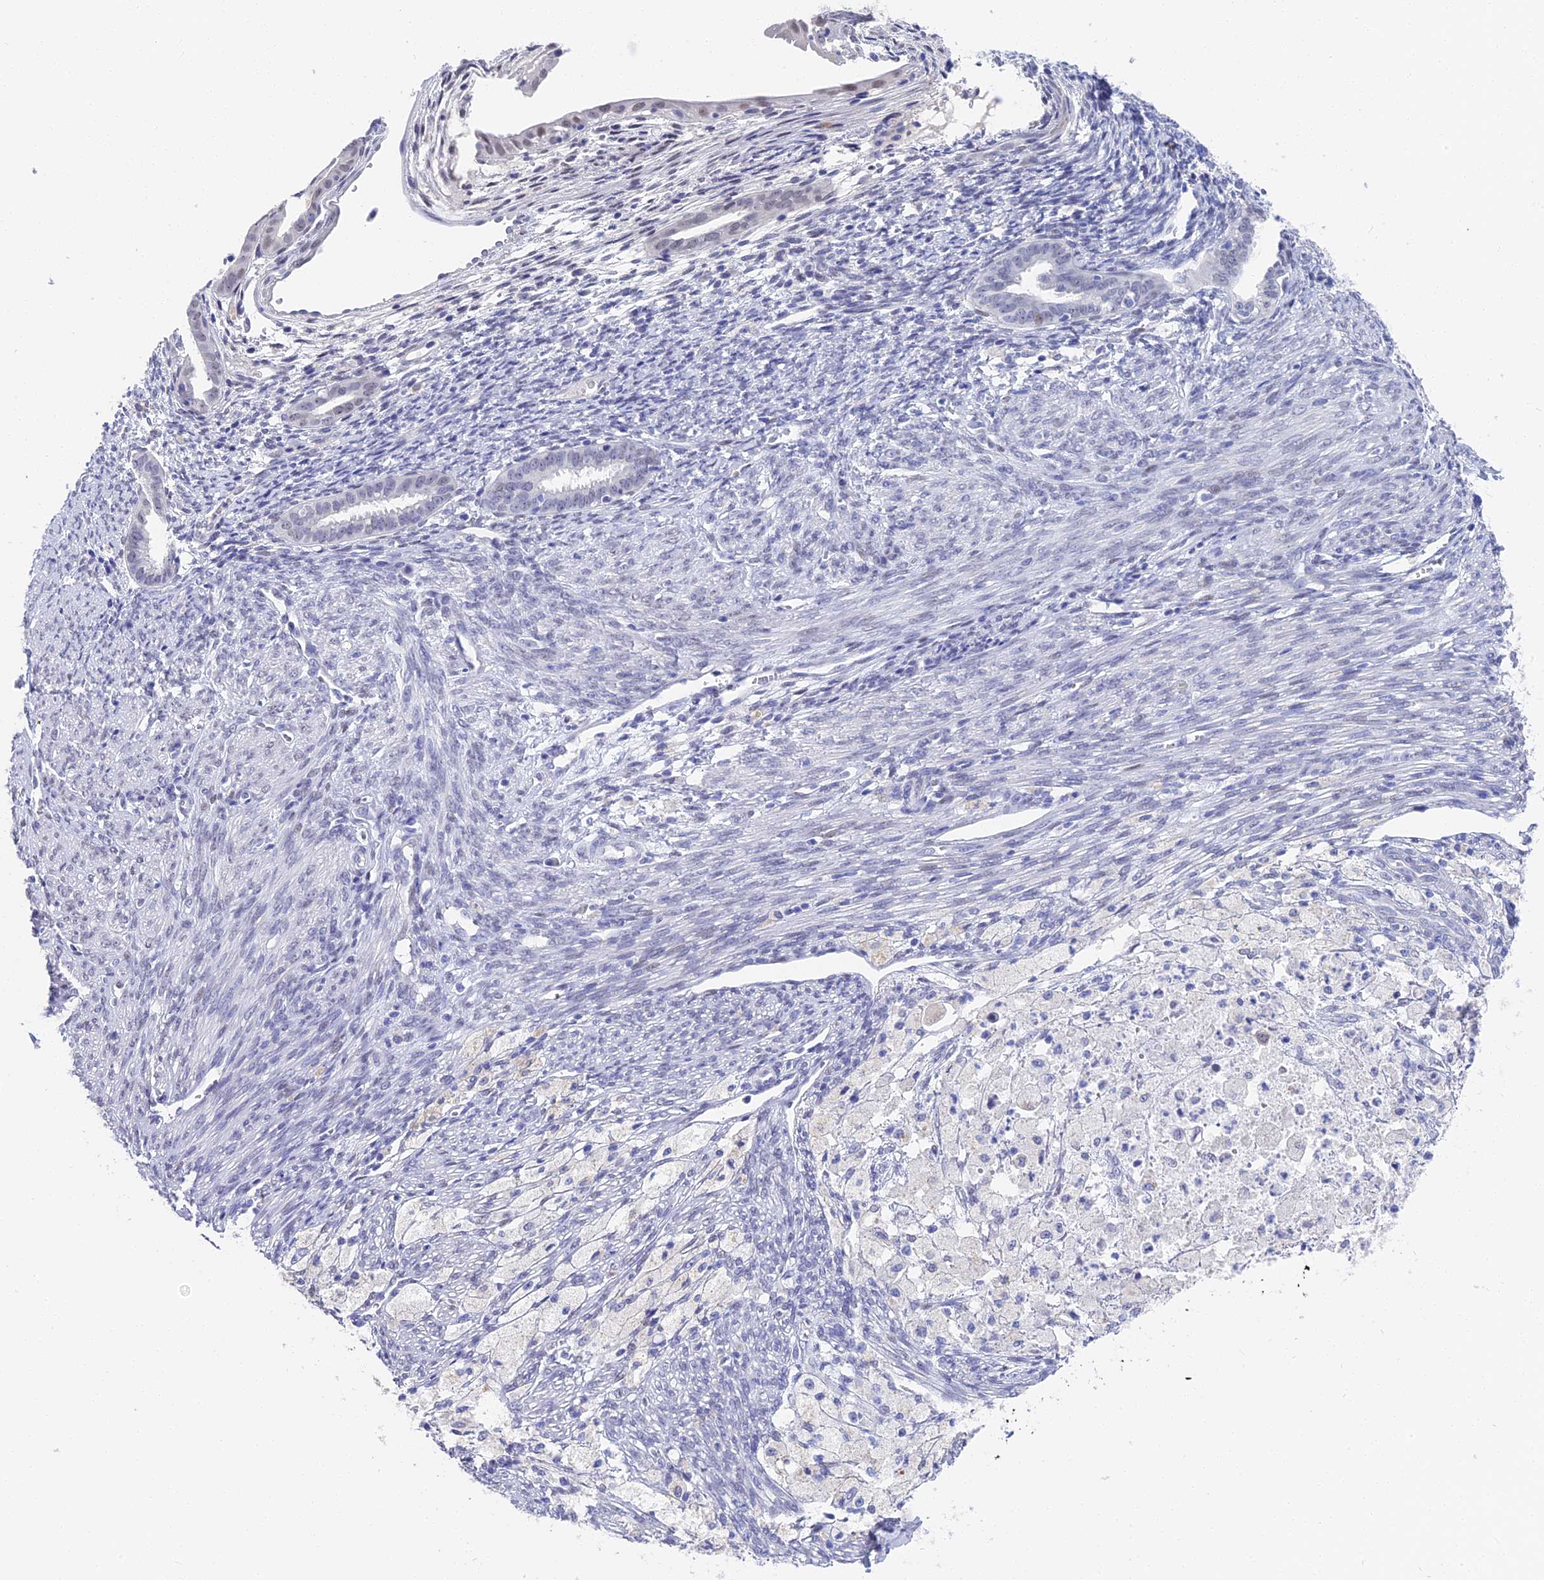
{"staining": {"intensity": "negative", "quantity": "none", "location": "none"}, "tissue": "cervical cancer", "cell_type": "Tumor cells", "image_type": "cancer", "snomed": [{"axis": "morphology", "description": "Normal tissue, NOS"}, {"axis": "morphology", "description": "Adenocarcinoma, NOS"}, {"axis": "topography", "description": "Cervix"}, {"axis": "topography", "description": "Endometrium"}], "caption": "DAB immunohistochemical staining of human cervical cancer (adenocarcinoma) displays no significant staining in tumor cells.", "gene": "VPS33B", "patient": {"sex": "female", "age": 86}}